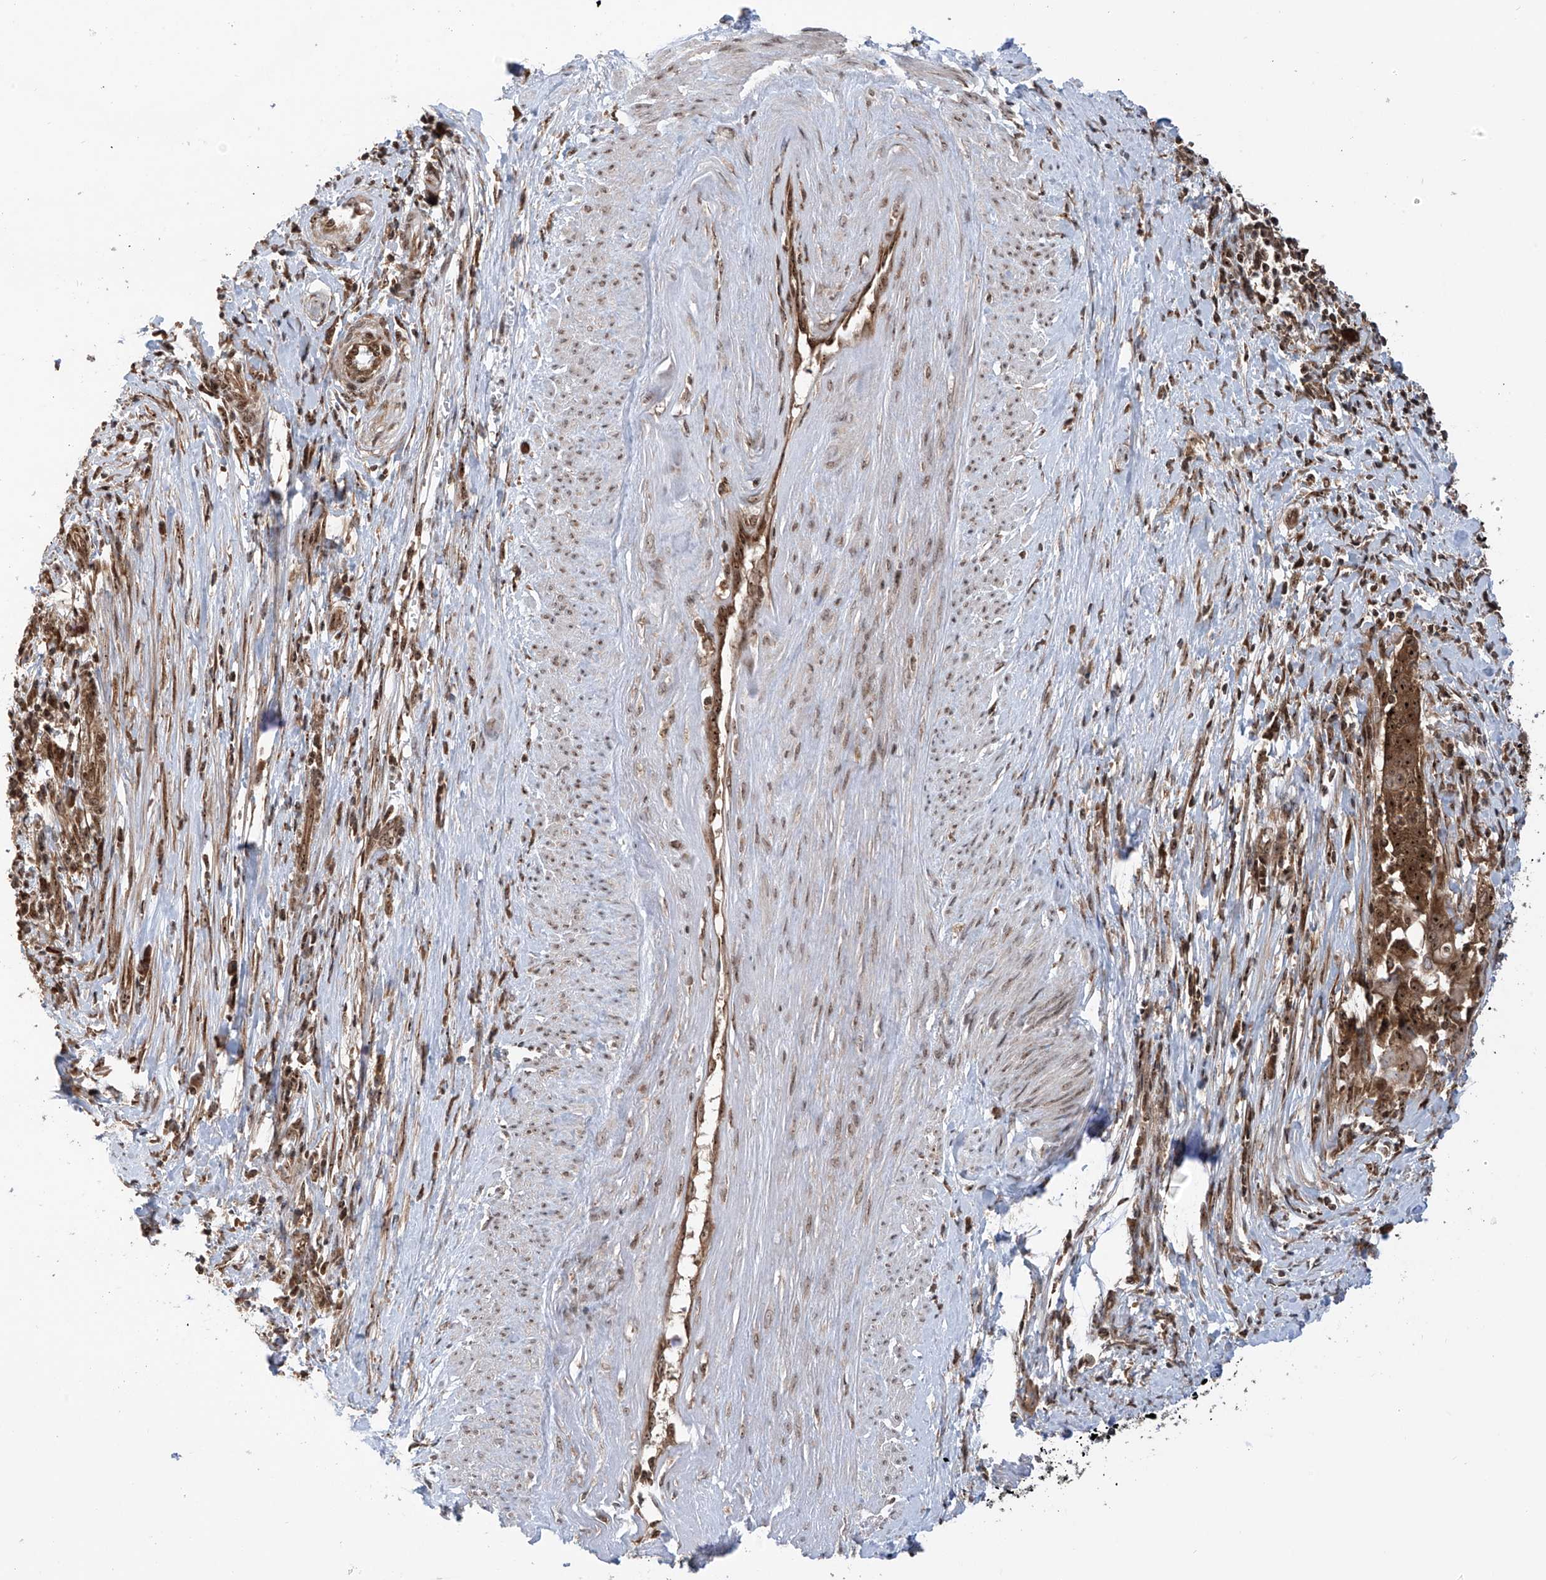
{"staining": {"intensity": "moderate", "quantity": ">75%", "location": "cytoplasmic/membranous,nuclear"}, "tissue": "cervical cancer", "cell_type": "Tumor cells", "image_type": "cancer", "snomed": [{"axis": "morphology", "description": "Squamous cell carcinoma, NOS"}, {"axis": "topography", "description": "Cervix"}], "caption": "A micrograph showing moderate cytoplasmic/membranous and nuclear positivity in about >75% of tumor cells in squamous cell carcinoma (cervical), as visualized by brown immunohistochemical staining.", "gene": "C1orf131", "patient": {"sex": "female", "age": 39}}